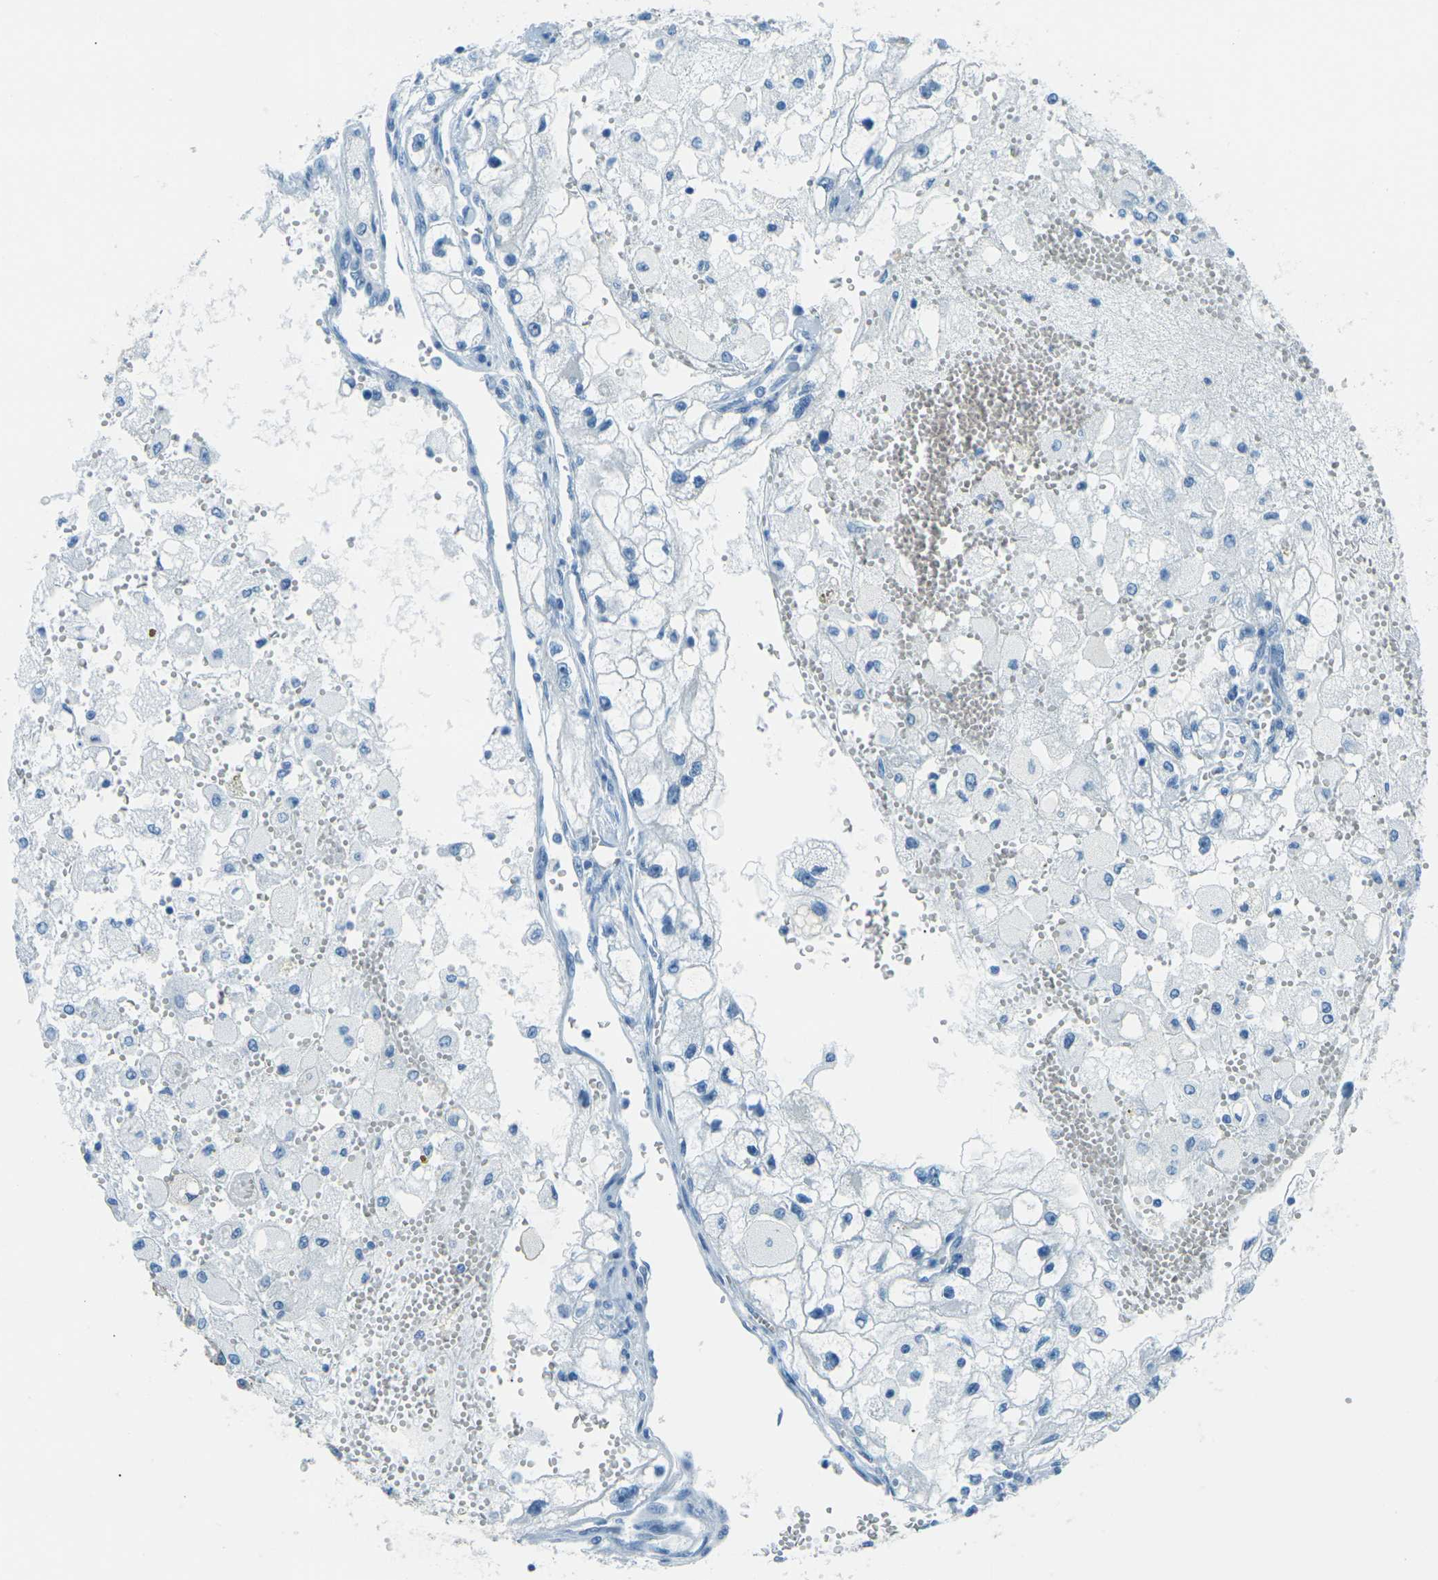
{"staining": {"intensity": "negative", "quantity": "none", "location": "none"}, "tissue": "renal cancer", "cell_type": "Tumor cells", "image_type": "cancer", "snomed": [{"axis": "morphology", "description": "Adenocarcinoma, NOS"}, {"axis": "topography", "description": "Kidney"}], "caption": "DAB immunohistochemical staining of human renal cancer reveals no significant staining in tumor cells. (Immunohistochemistry (ihc), brightfield microscopy, high magnification).", "gene": "OCLN", "patient": {"sex": "female", "age": 70}}